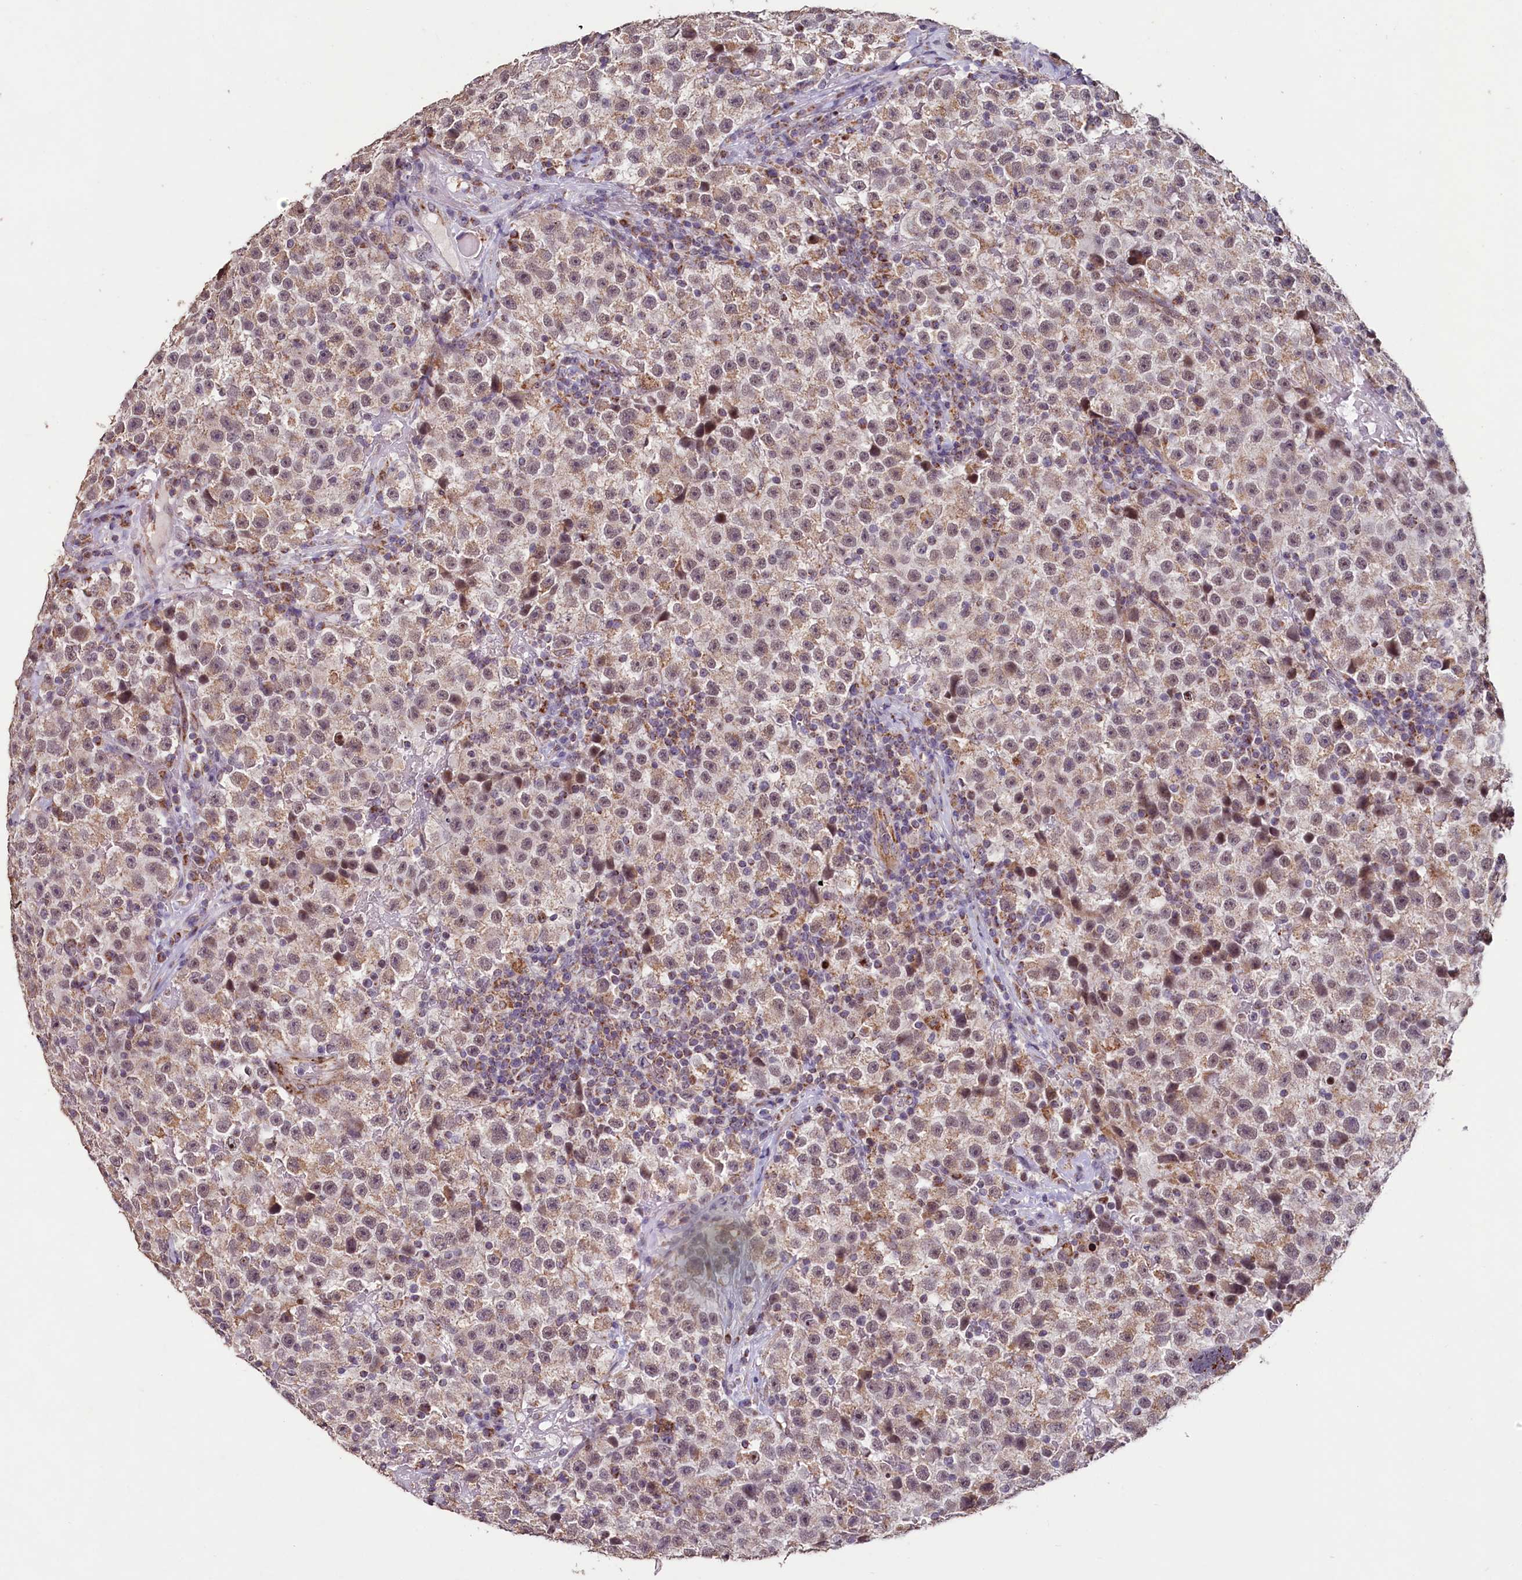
{"staining": {"intensity": "weak", "quantity": ">75%", "location": "cytoplasmic/membranous,nuclear"}, "tissue": "testis cancer", "cell_type": "Tumor cells", "image_type": "cancer", "snomed": [{"axis": "morphology", "description": "Seminoma, NOS"}, {"axis": "topography", "description": "Testis"}], "caption": "Testis cancer tissue shows weak cytoplasmic/membranous and nuclear staining in approximately >75% of tumor cells, visualized by immunohistochemistry. The staining was performed using DAB (3,3'-diaminobenzidine), with brown indicating positive protein expression. Nuclei are stained blue with hematoxylin.", "gene": "PDE6D", "patient": {"sex": "male", "age": 22}}